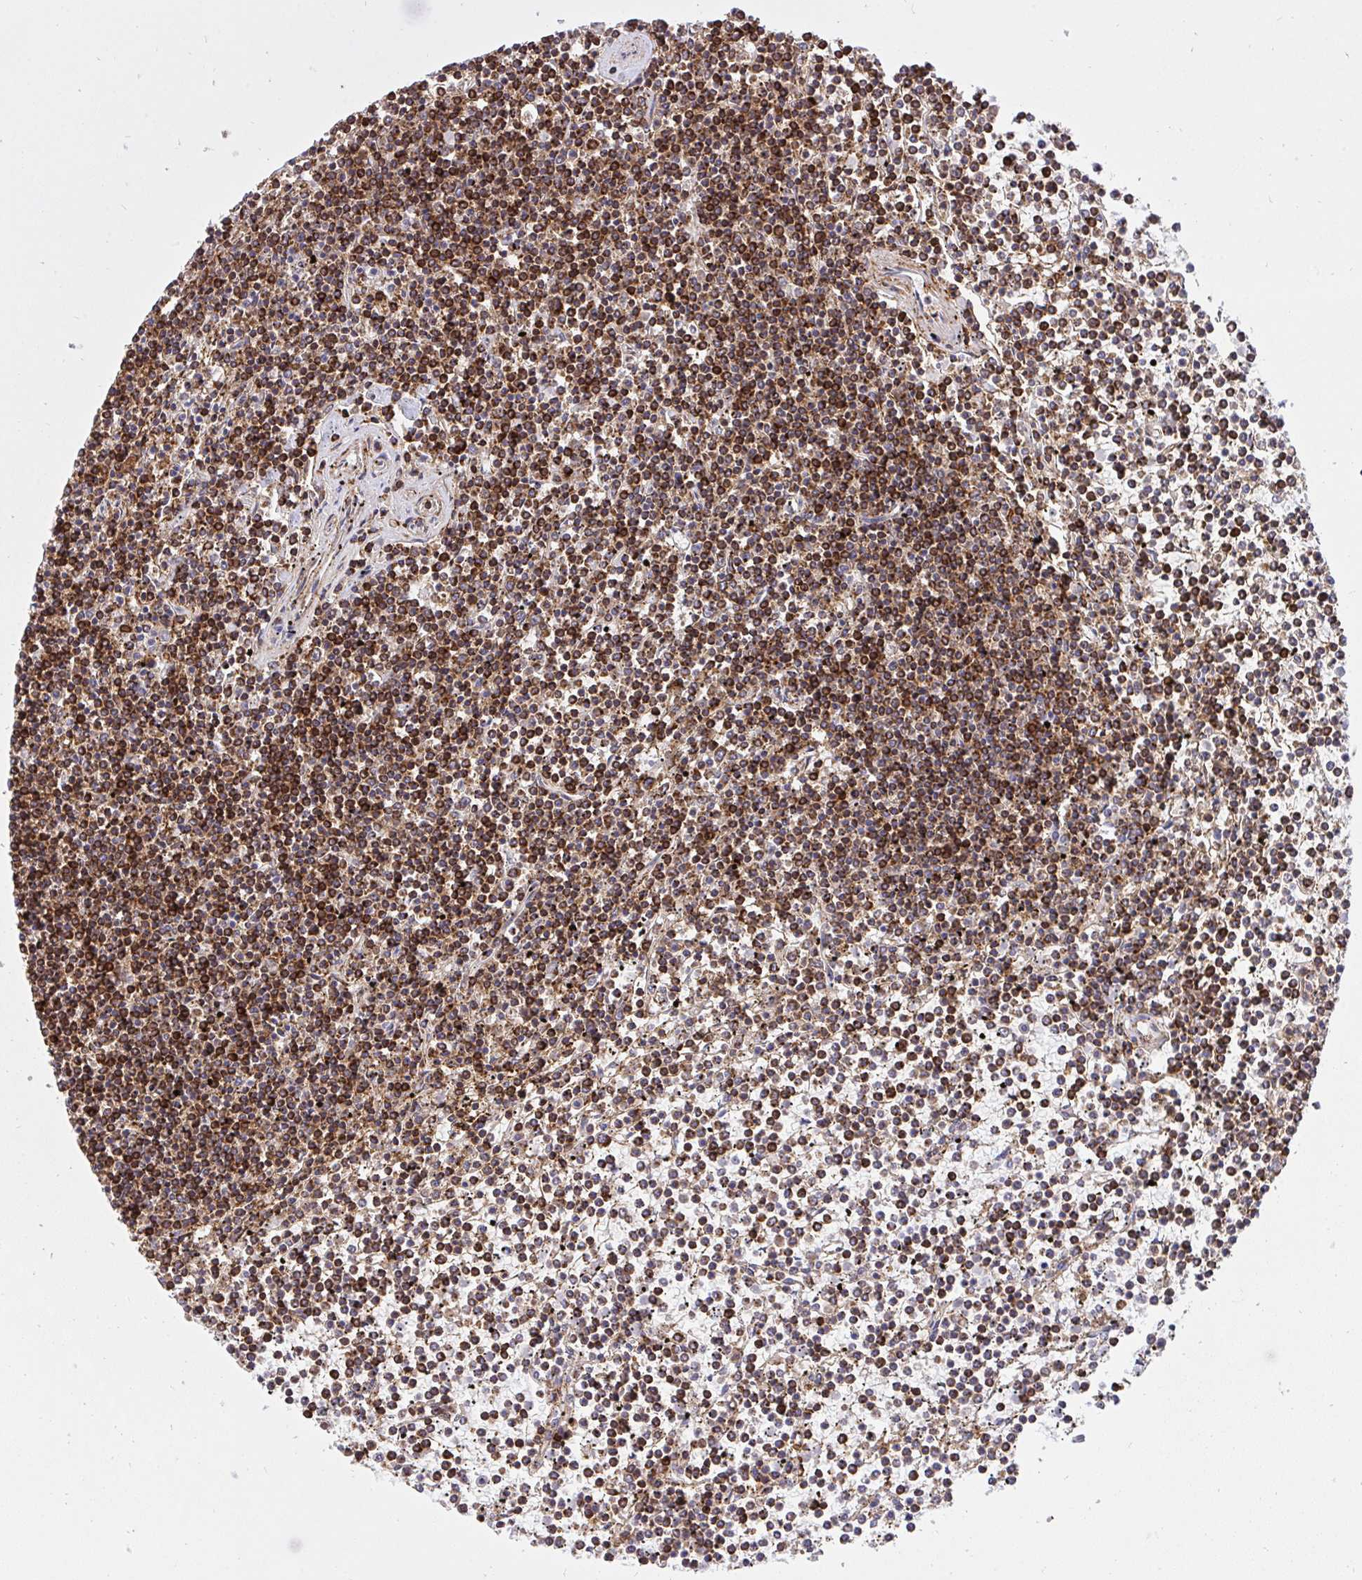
{"staining": {"intensity": "strong", "quantity": ">75%", "location": "cytoplasmic/membranous"}, "tissue": "lymphoma", "cell_type": "Tumor cells", "image_type": "cancer", "snomed": [{"axis": "morphology", "description": "Malignant lymphoma, non-Hodgkin's type, Low grade"}, {"axis": "topography", "description": "Spleen"}], "caption": "Immunohistochemistry (IHC) of human lymphoma reveals high levels of strong cytoplasmic/membranous staining in about >75% of tumor cells.", "gene": "ERI1", "patient": {"sex": "female", "age": 19}}